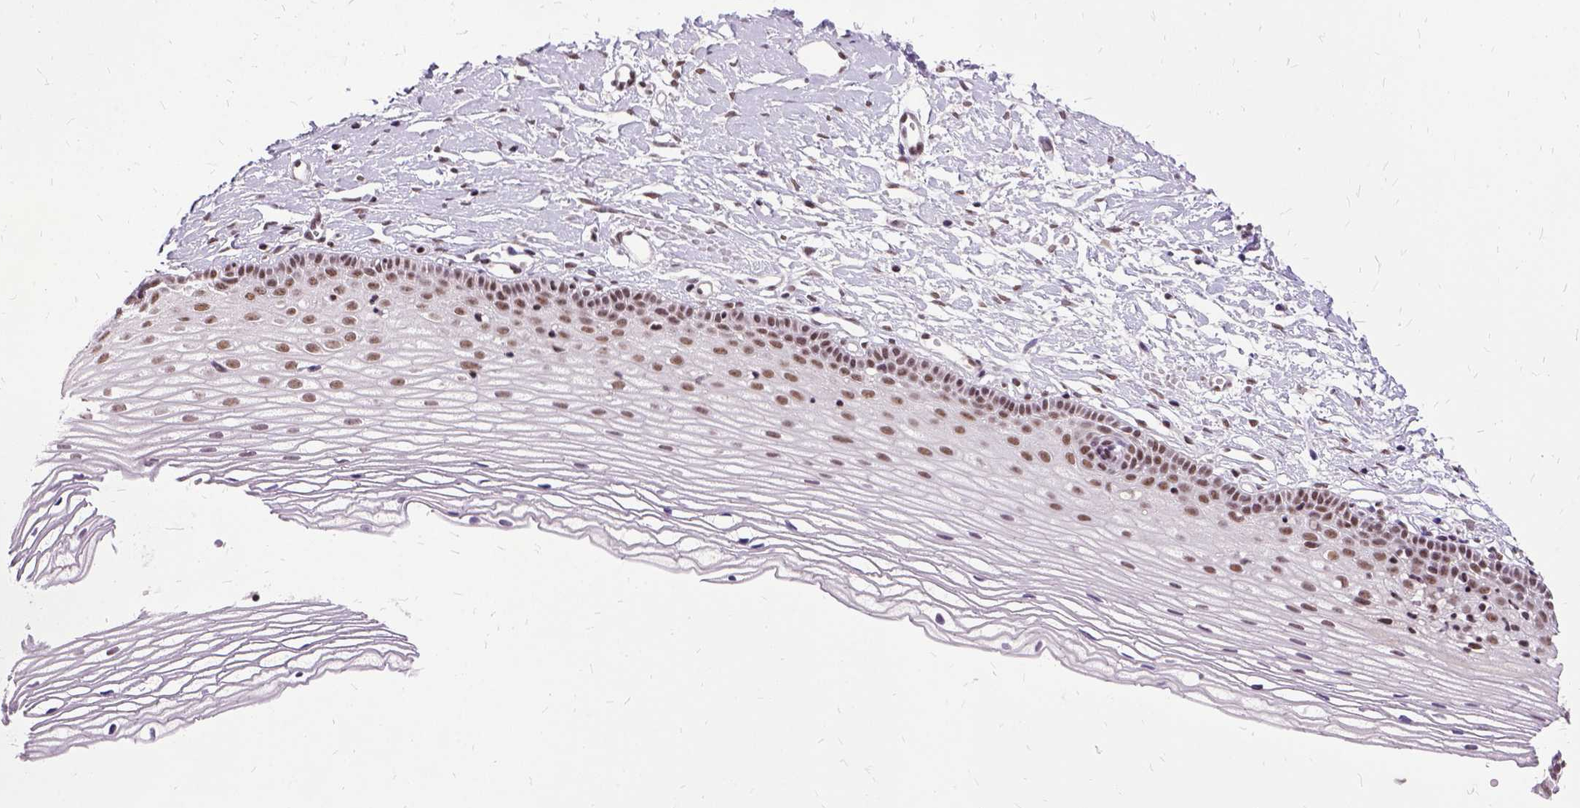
{"staining": {"intensity": "moderate", "quantity": ">75%", "location": "nuclear"}, "tissue": "cervix", "cell_type": "Glandular cells", "image_type": "normal", "snomed": [{"axis": "morphology", "description": "Normal tissue, NOS"}, {"axis": "topography", "description": "Cervix"}], "caption": "Protein expression by IHC exhibits moderate nuclear staining in about >75% of glandular cells in benign cervix.", "gene": "SETD1A", "patient": {"sex": "female", "age": 40}}